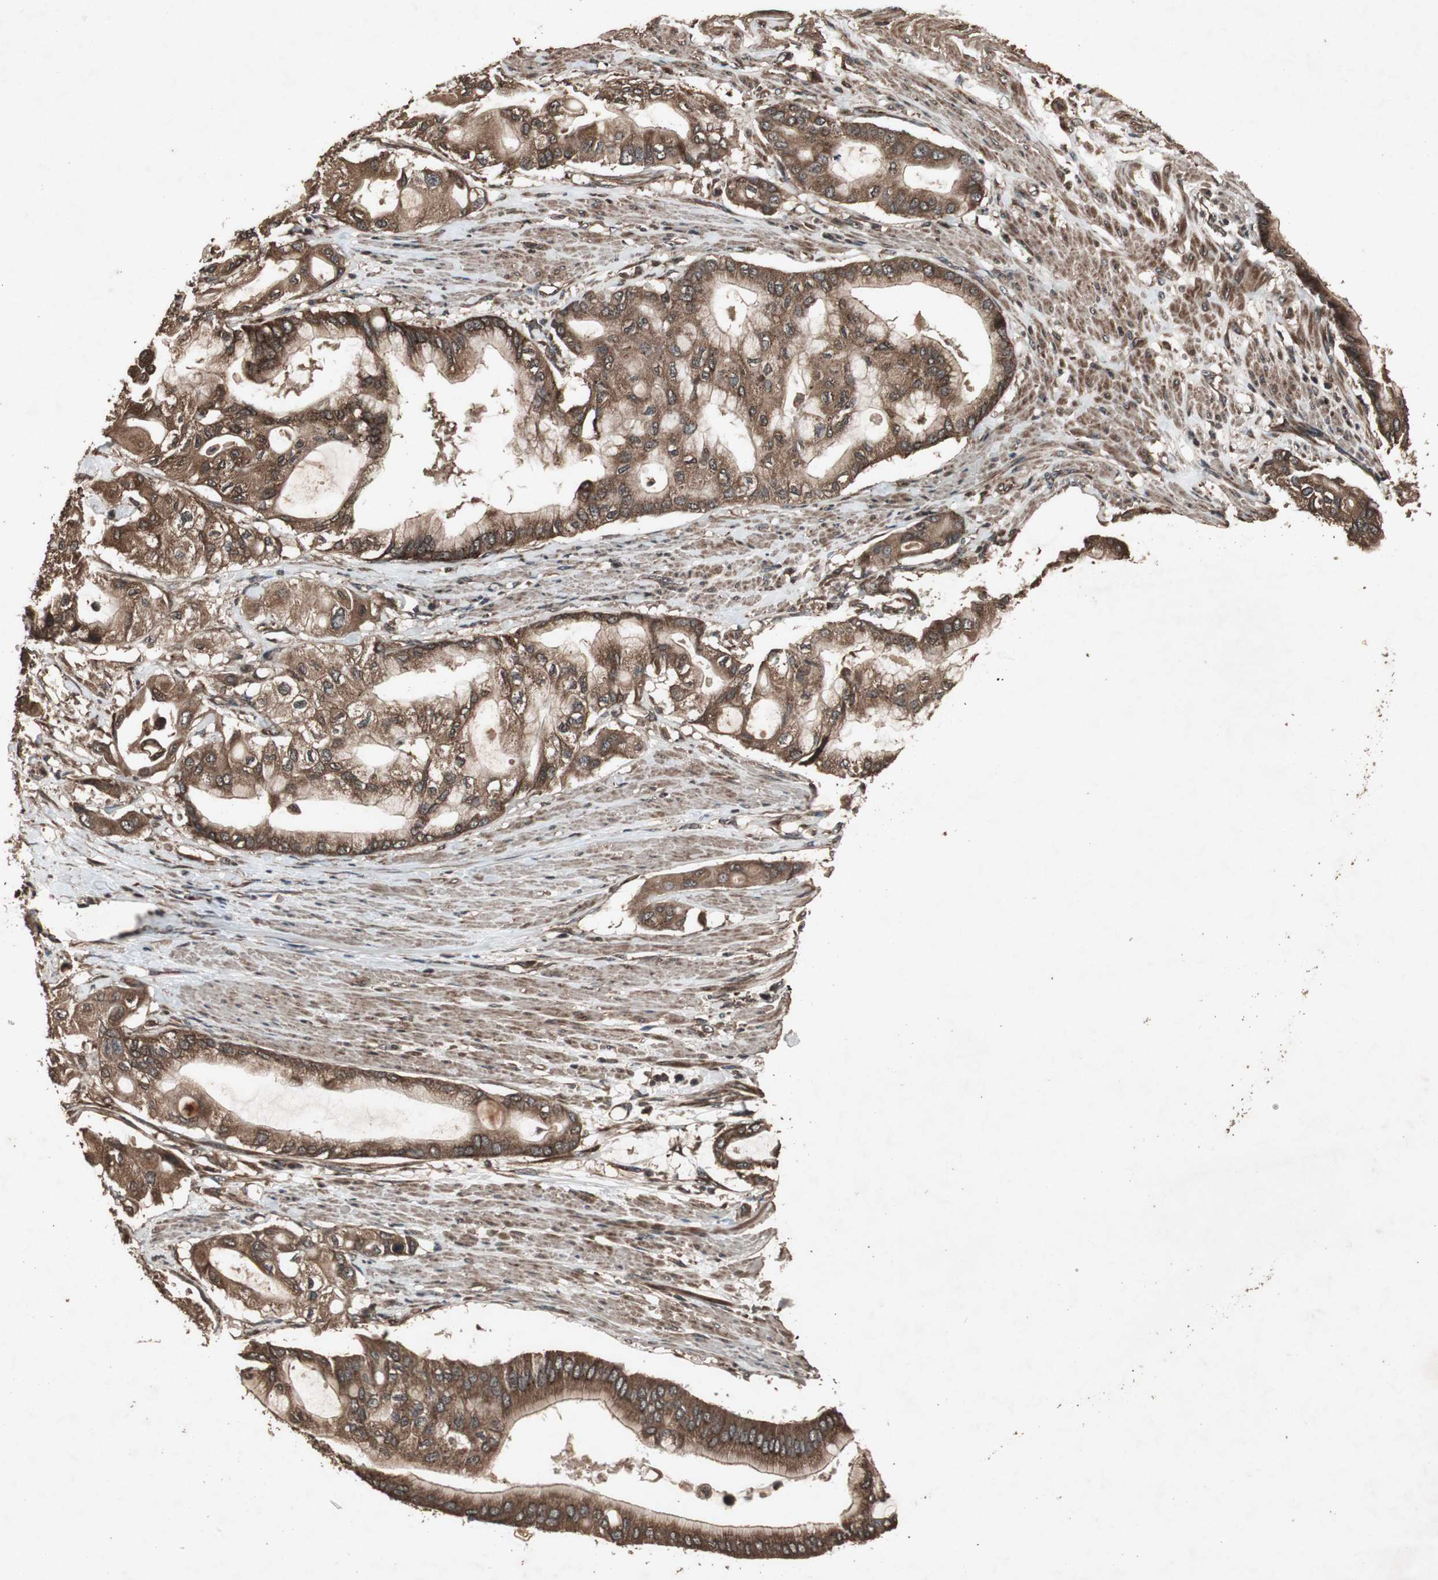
{"staining": {"intensity": "strong", "quantity": ">75%", "location": "cytoplasmic/membranous"}, "tissue": "pancreatic cancer", "cell_type": "Tumor cells", "image_type": "cancer", "snomed": [{"axis": "morphology", "description": "Adenocarcinoma, NOS"}, {"axis": "morphology", "description": "Adenocarcinoma, metastatic, NOS"}, {"axis": "topography", "description": "Lymph node"}, {"axis": "topography", "description": "Pancreas"}, {"axis": "topography", "description": "Duodenum"}], "caption": "Protein staining by immunohistochemistry (IHC) shows strong cytoplasmic/membranous staining in approximately >75% of tumor cells in pancreatic adenocarcinoma.", "gene": "LAMTOR5", "patient": {"sex": "female", "age": 64}}